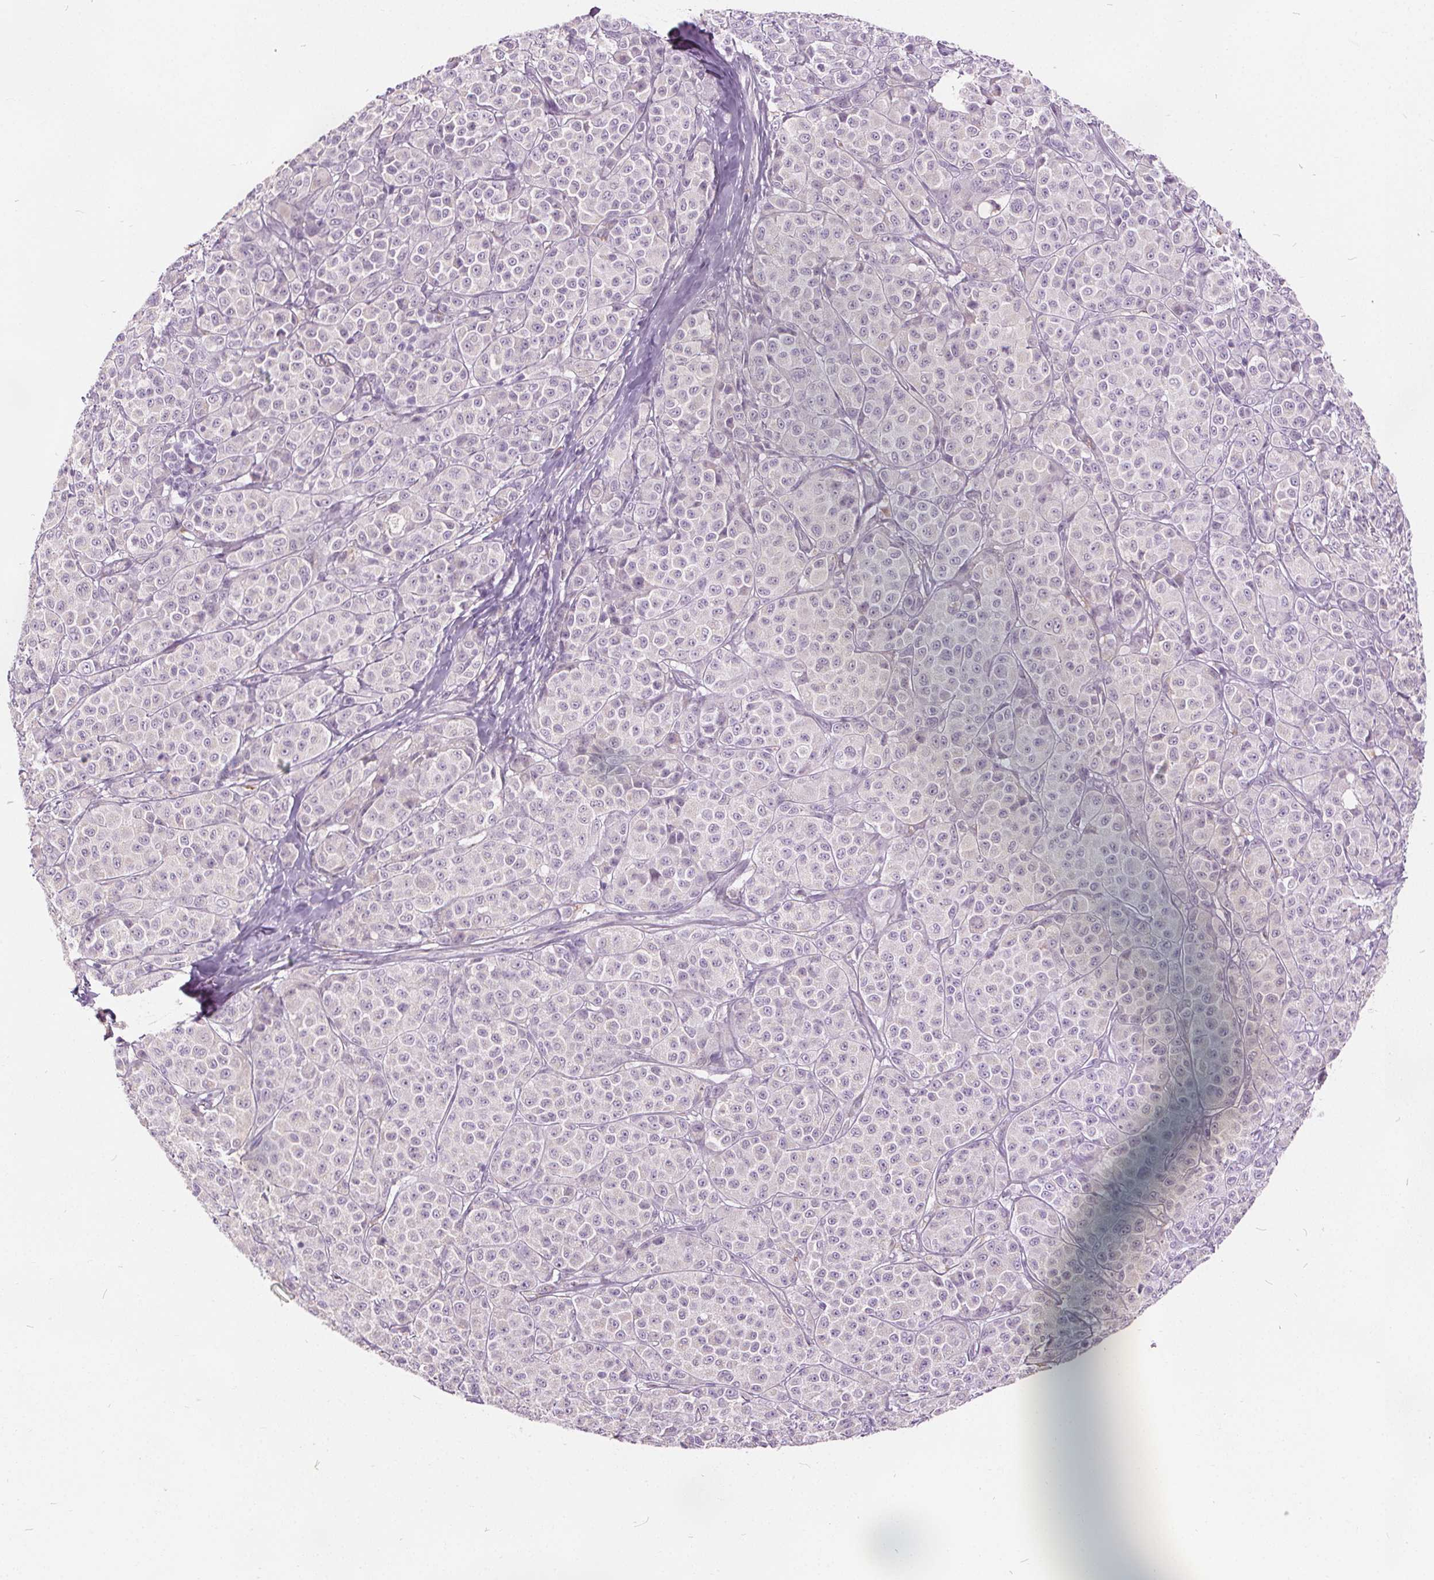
{"staining": {"intensity": "negative", "quantity": "none", "location": "none"}, "tissue": "melanoma", "cell_type": "Tumor cells", "image_type": "cancer", "snomed": [{"axis": "morphology", "description": "Malignant melanoma, NOS"}, {"axis": "topography", "description": "Skin"}], "caption": "This image is of malignant melanoma stained with immunohistochemistry to label a protein in brown with the nuclei are counter-stained blue. There is no expression in tumor cells.", "gene": "ACOX2", "patient": {"sex": "male", "age": 89}}